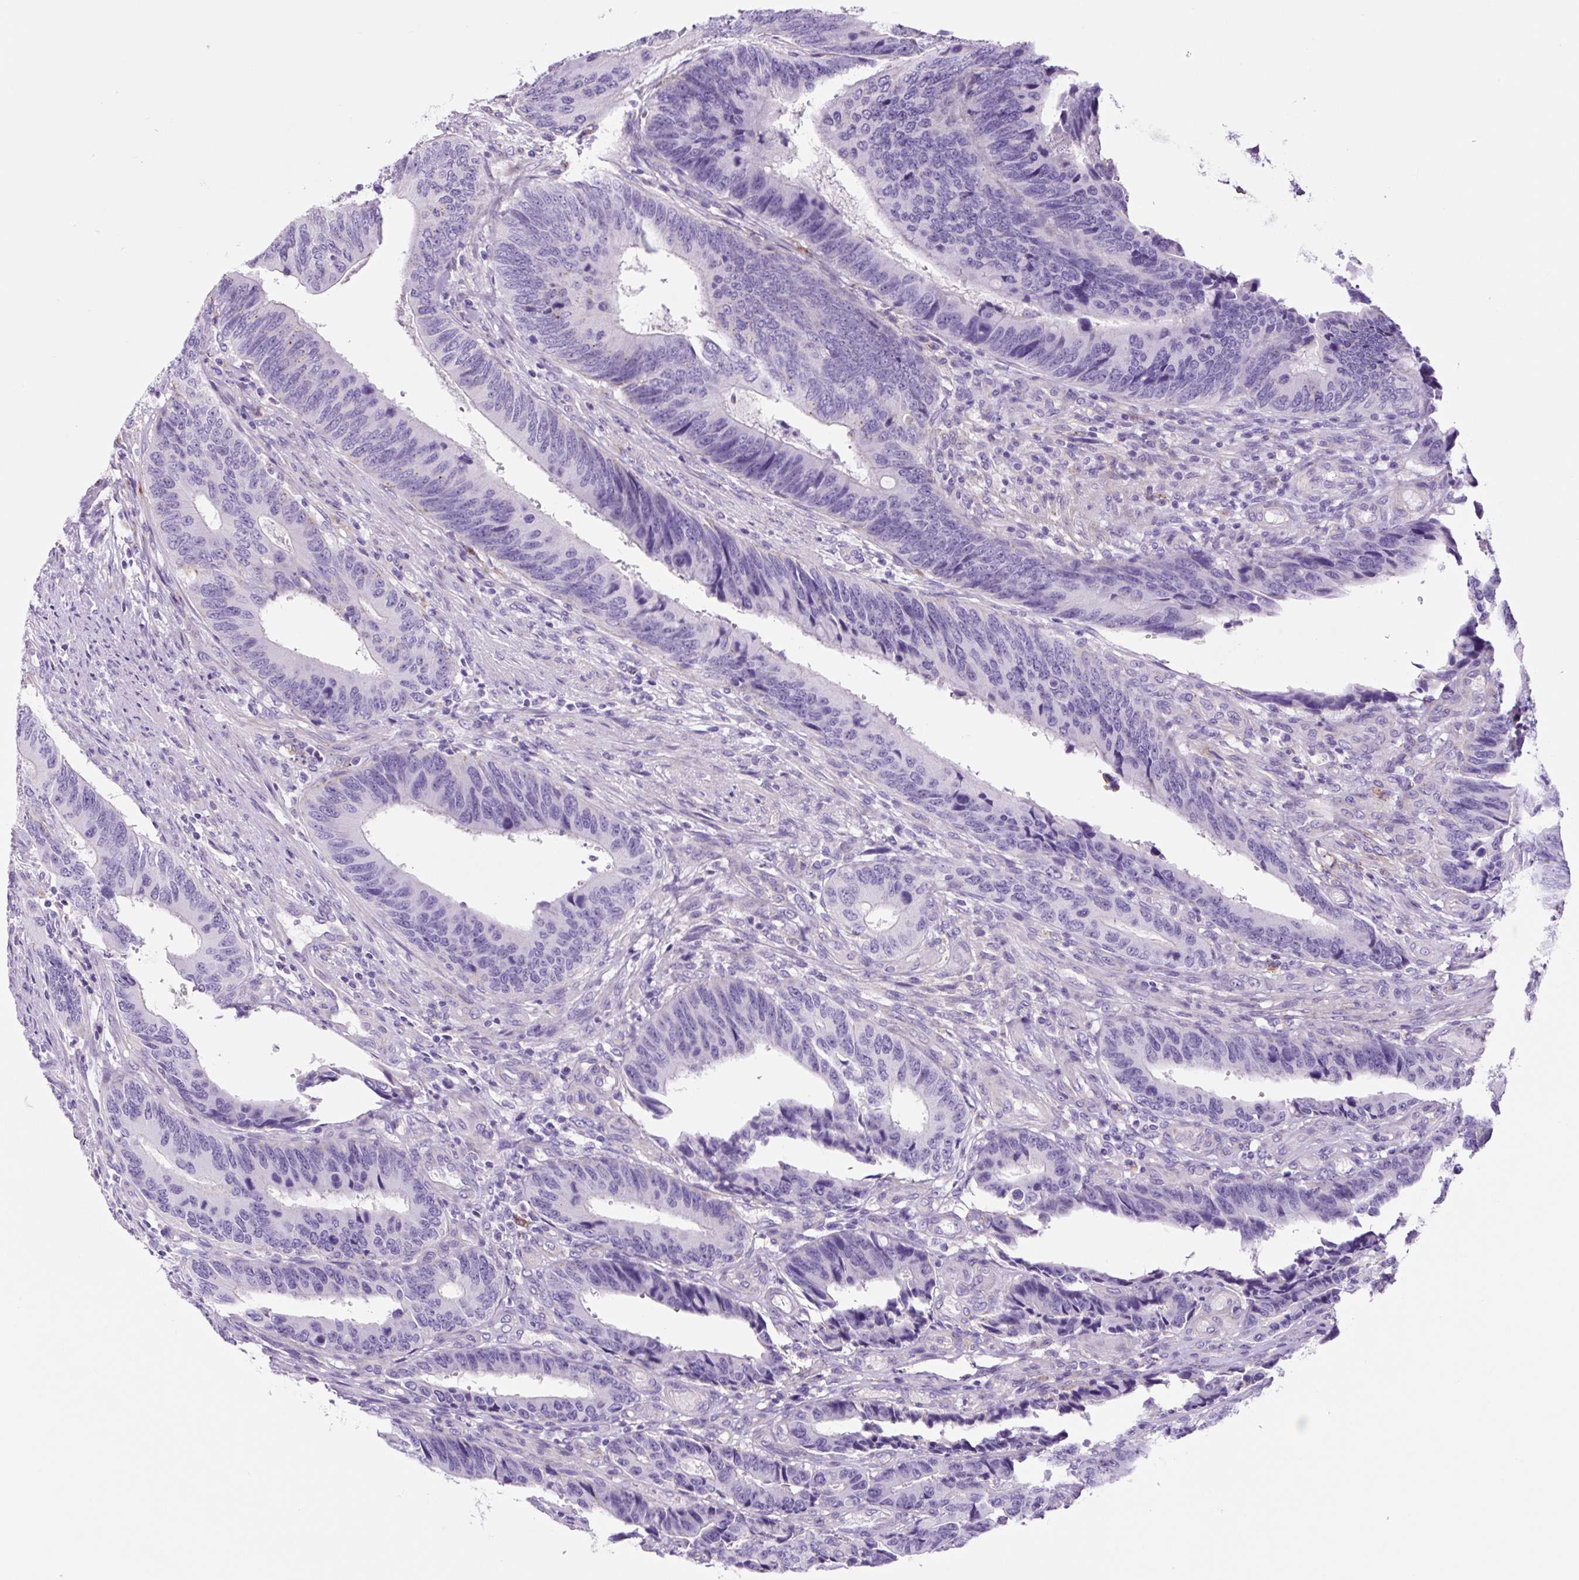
{"staining": {"intensity": "negative", "quantity": "none", "location": "none"}, "tissue": "colorectal cancer", "cell_type": "Tumor cells", "image_type": "cancer", "snomed": [{"axis": "morphology", "description": "Adenocarcinoma, NOS"}, {"axis": "topography", "description": "Colon"}], "caption": "A photomicrograph of human colorectal adenocarcinoma is negative for staining in tumor cells.", "gene": "LCN10", "patient": {"sex": "male", "age": 87}}